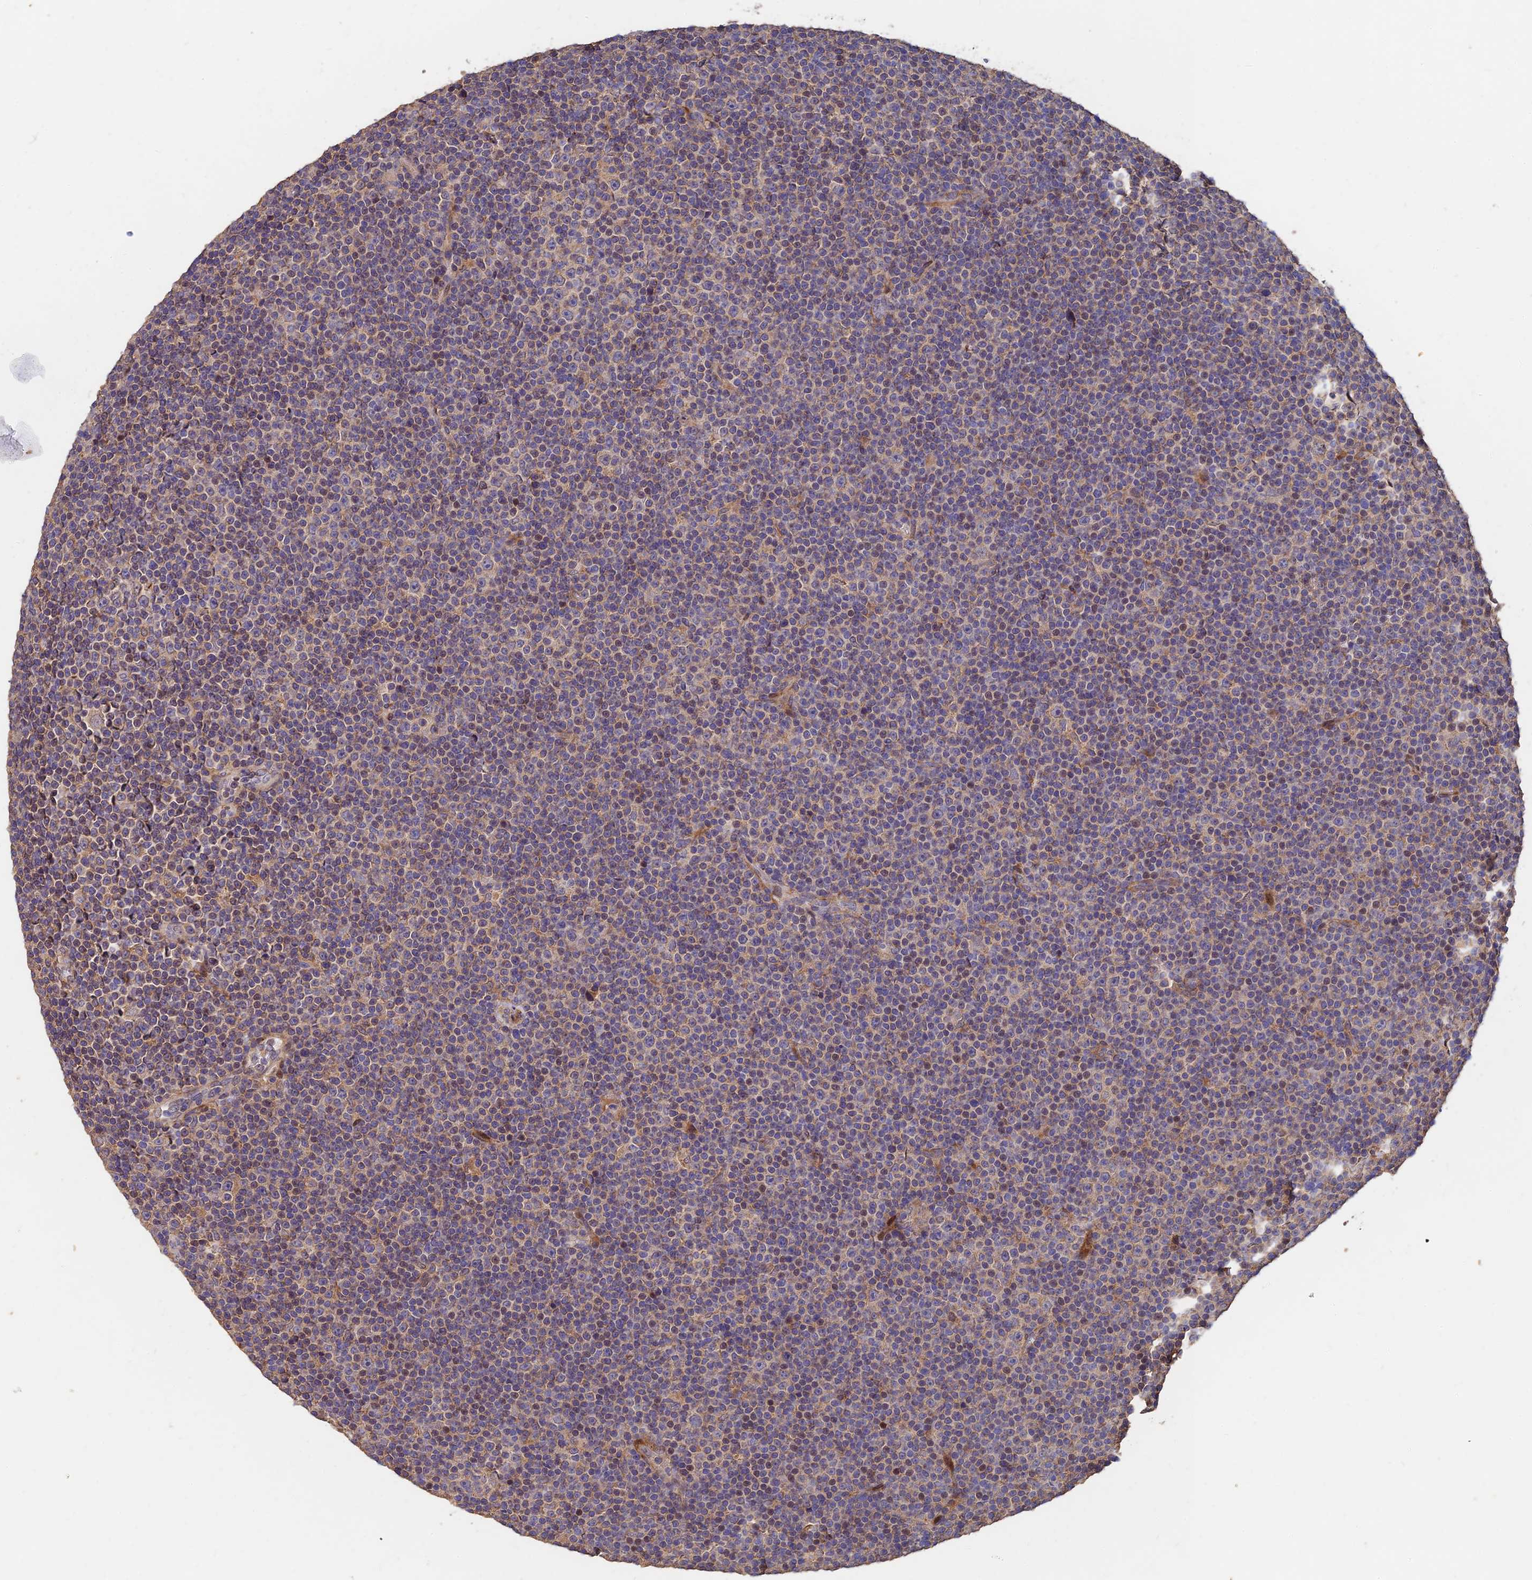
{"staining": {"intensity": "weak", "quantity": "<25%", "location": "cytoplasmic/membranous"}, "tissue": "lymphoma", "cell_type": "Tumor cells", "image_type": "cancer", "snomed": [{"axis": "morphology", "description": "Malignant lymphoma, non-Hodgkin's type, Low grade"}, {"axis": "topography", "description": "Lymph node"}], "caption": "DAB immunohistochemical staining of malignant lymphoma, non-Hodgkin's type (low-grade) demonstrates no significant positivity in tumor cells. (DAB immunohistochemistry visualized using brightfield microscopy, high magnification).", "gene": "SLC38A11", "patient": {"sex": "female", "age": 67}}